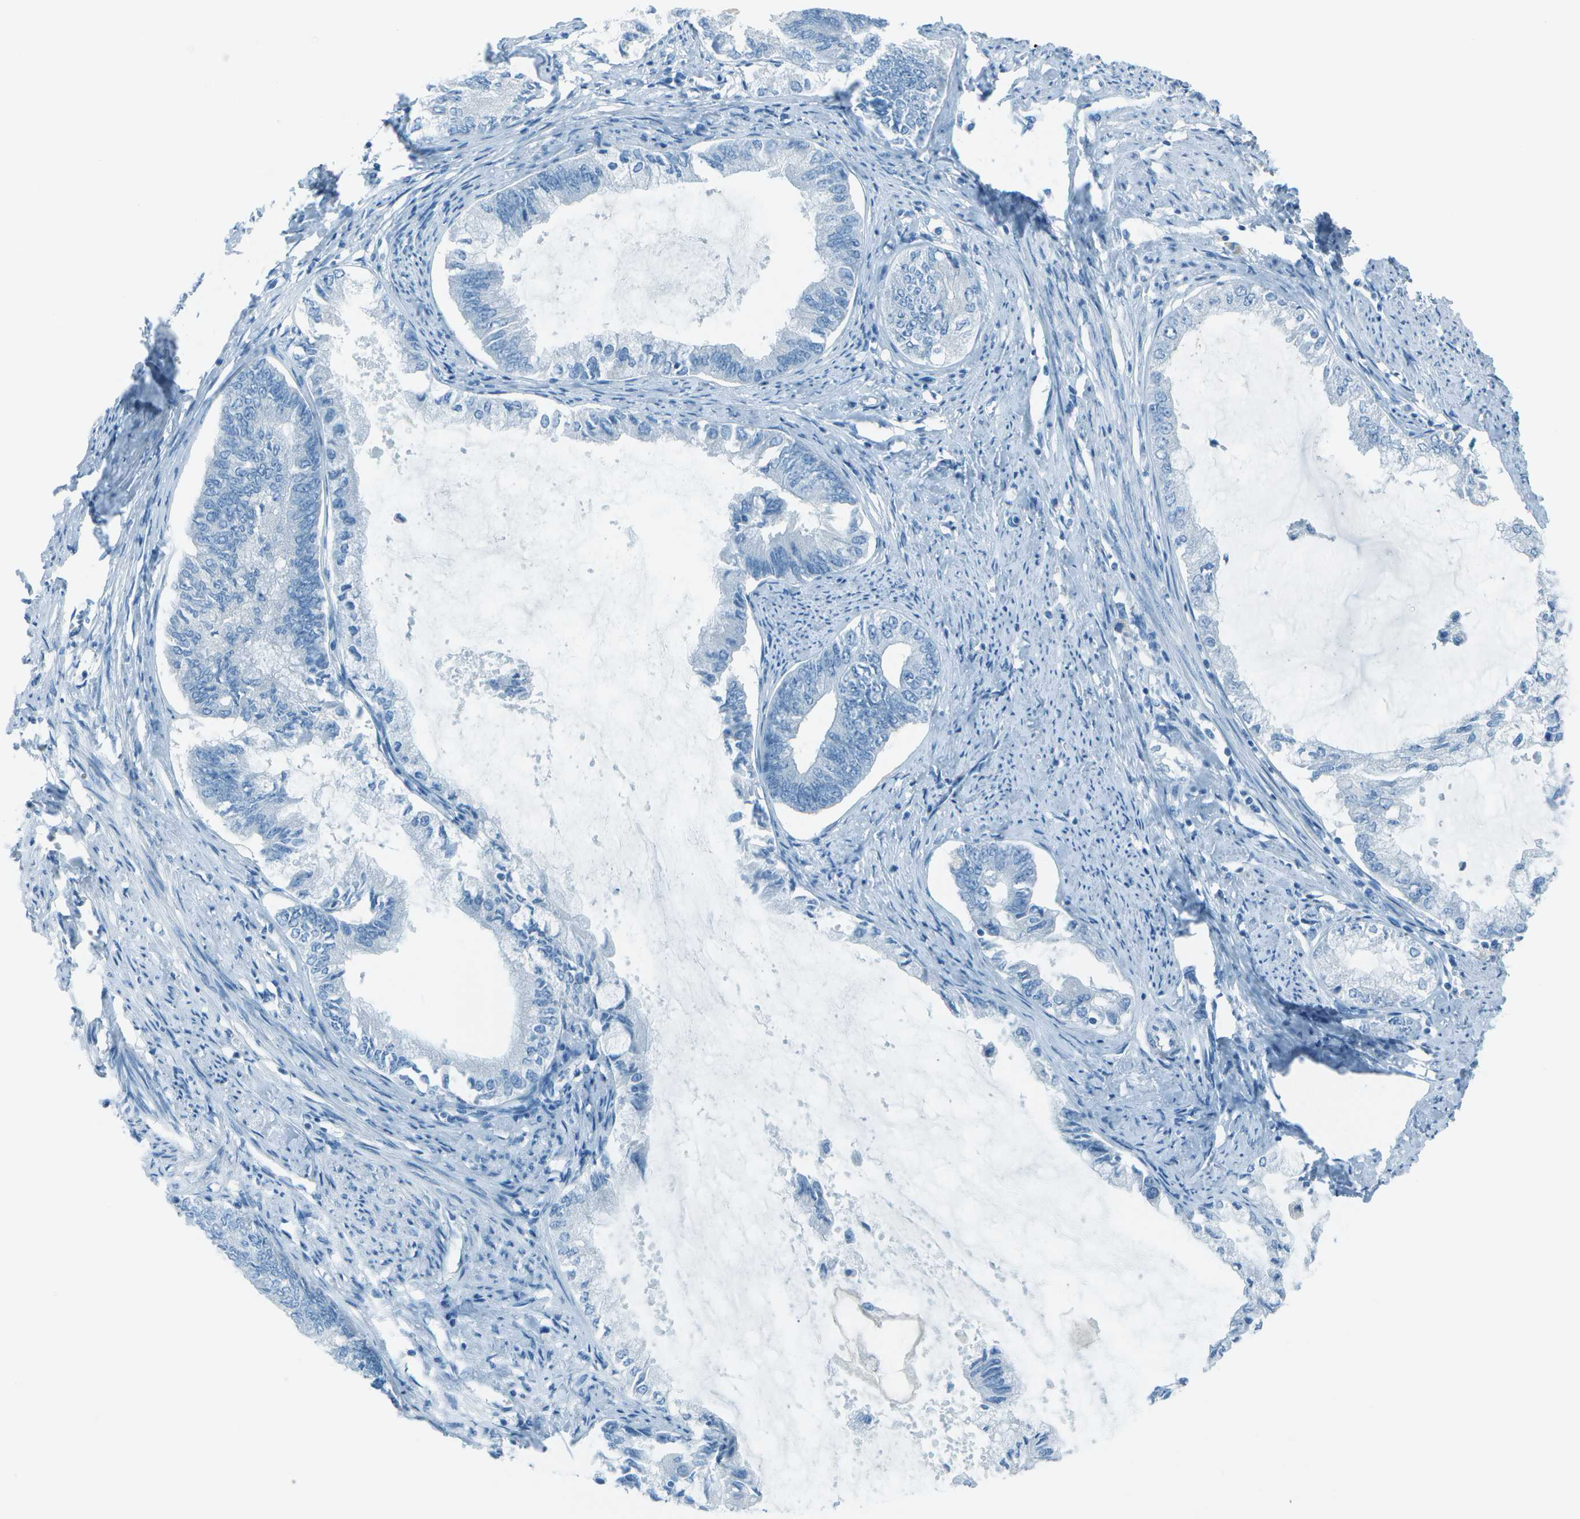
{"staining": {"intensity": "negative", "quantity": "none", "location": "none"}, "tissue": "endometrial cancer", "cell_type": "Tumor cells", "image_type": "cancer", "snomed": [{"axis": "morphology", "description": "Adenocarcinoma, NOS"}, {"axis": "topography", "description": "Endometrium"}], "caption": "High magnification brightfield microscopy of endometrial cancer stained with DAB (3,3'-diaminobenzidine) (brown) and counterstained with hematoxylin (blue): tumor cells show no significant staining.", "gene": "FGF1", "patient": {"sex": "female", "age": 86}}